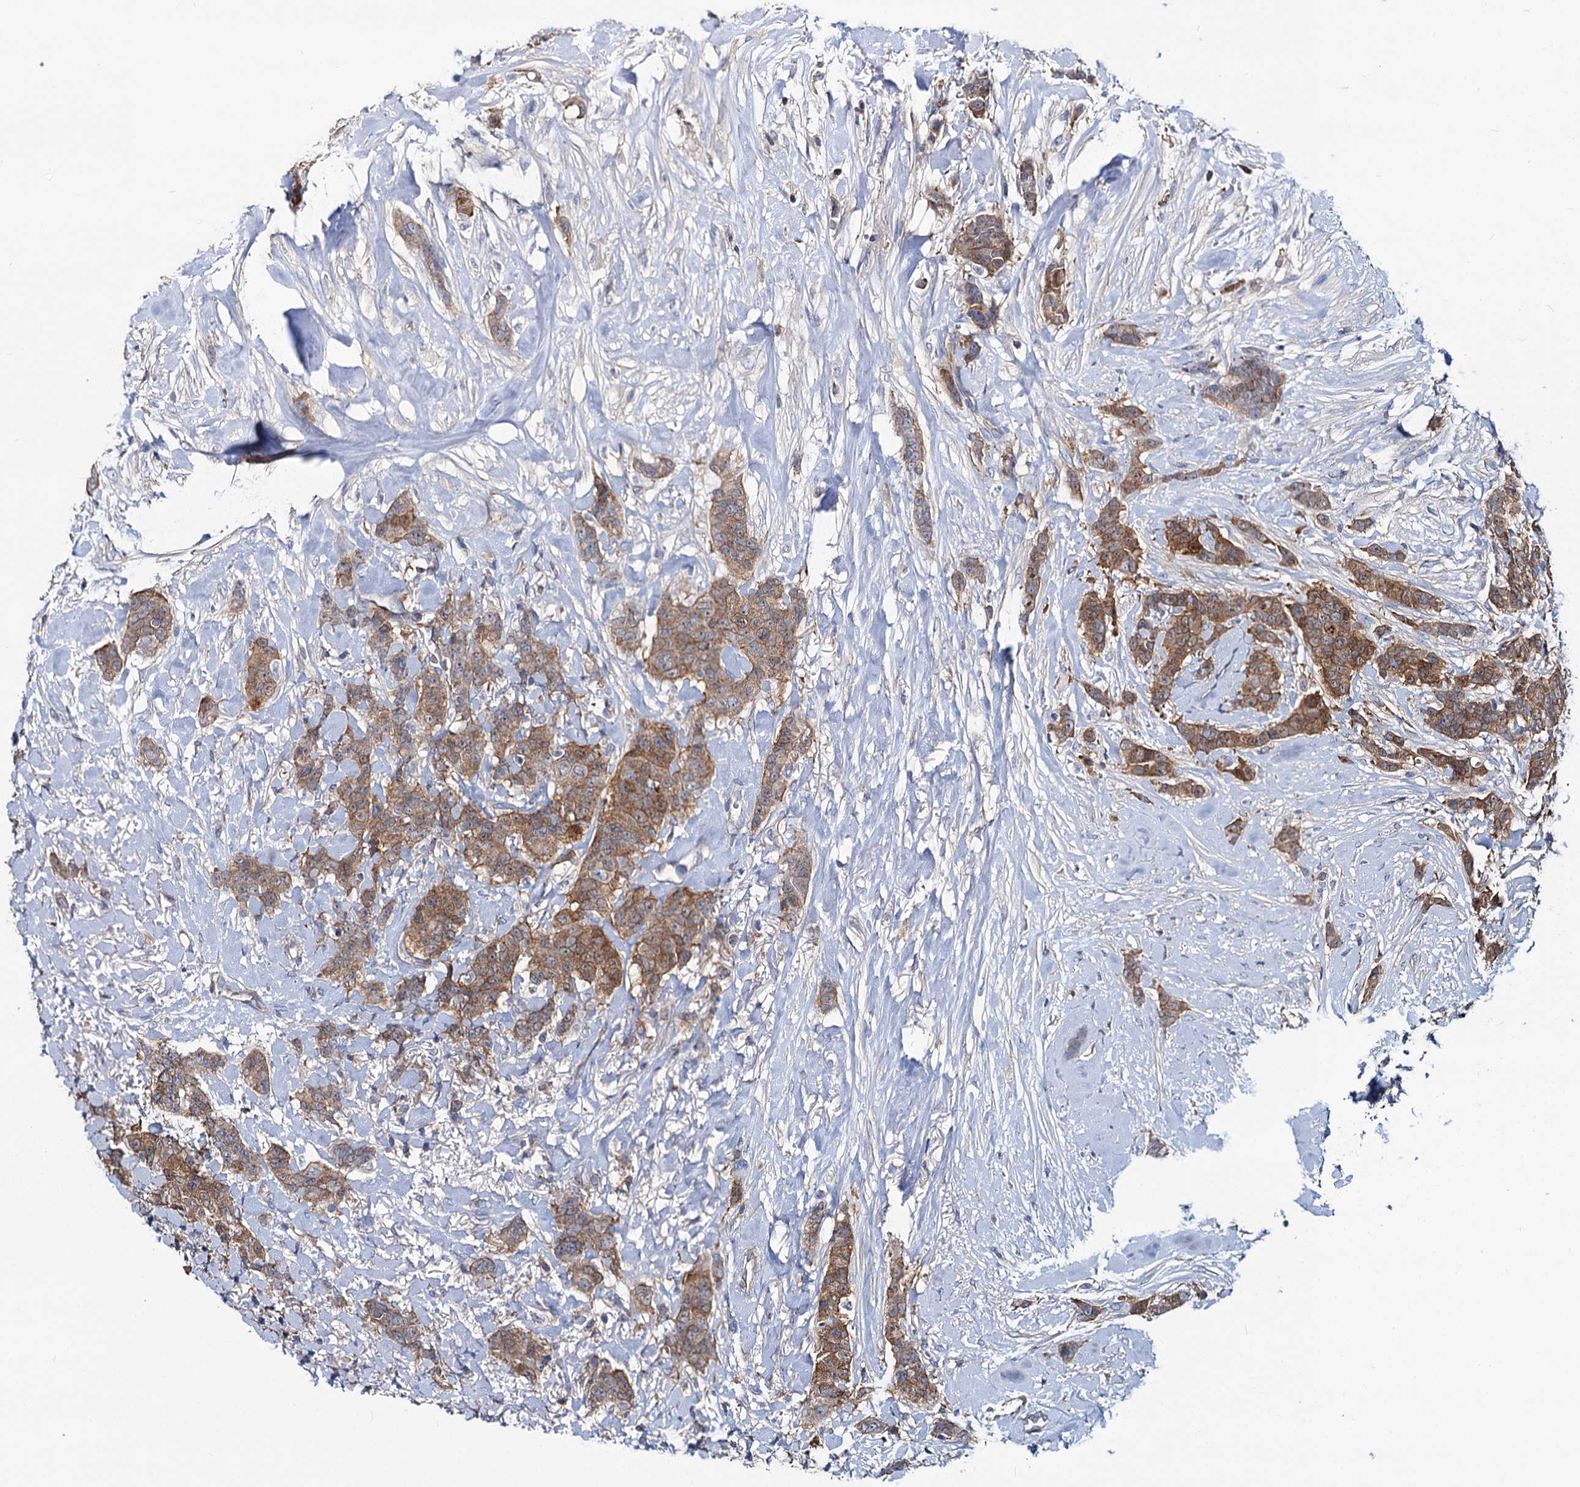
{"staining": {"intensity": "moderate", "quantity": ">75%", "location": "cytoplasmic/membranous"}, "tissue": "breast cancer", "cell_type": "Tumor cells", "image_type": "cancer", "snomed": [{"axis": "morphology", "description": "Duct carcinoma"}, {"axis": "topography", "description": "Breast"}], "caption": "Approximately >75% of tumor cells in breast intraductal carcinoma exhibit moderate cytoplasmic/membranous protein staining as visualized by brown immunohistochemical staining.", "gene": "IDI1", "patient": {"sex": "female", "age": 40}}